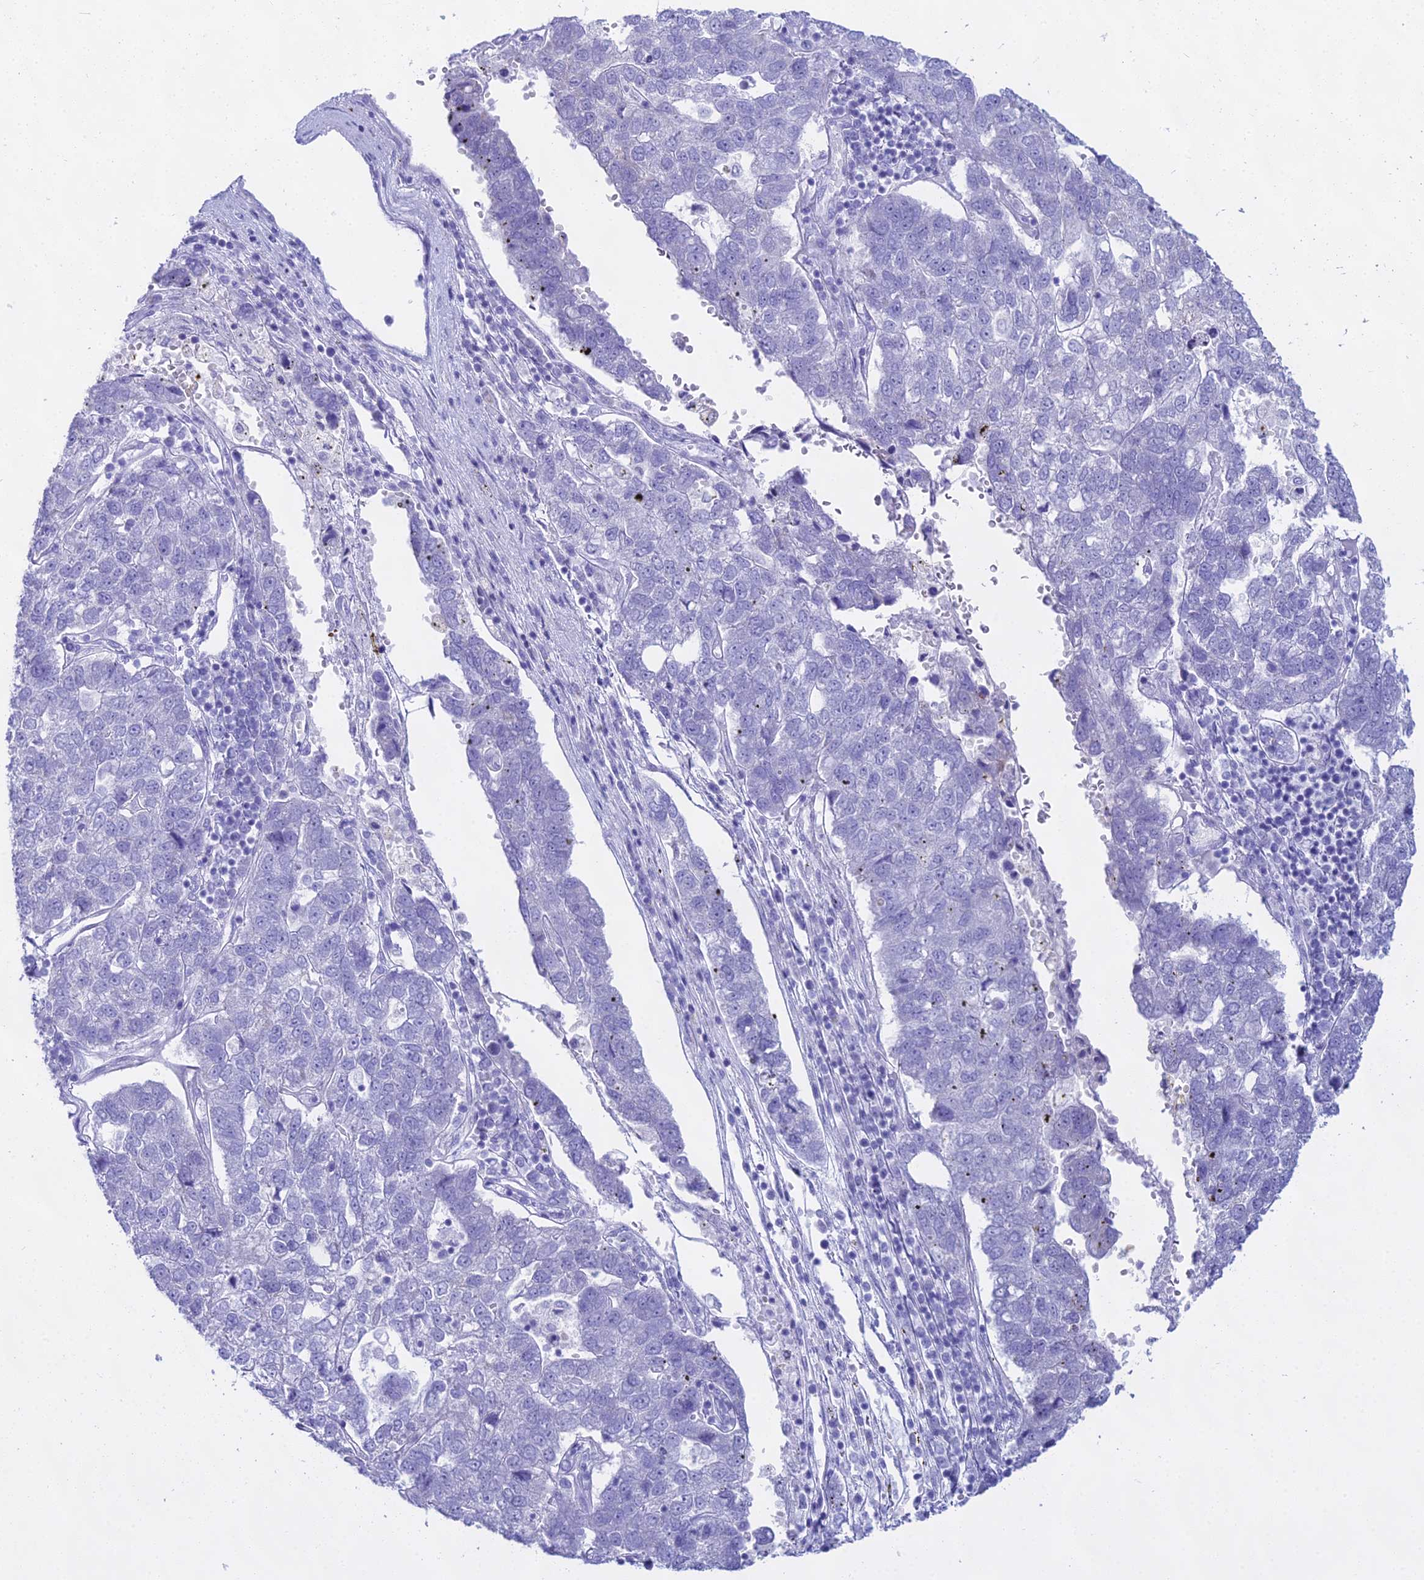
{"staining": {"intensity": "negative", "quantity": "none", "location": "none"}, "tissue": "pancreatic cancer", "cell_type": "Tumor cells", "image_type": "cancer", "snomed": [{"axis": "morphology", "description": "Adenocarcinoma, NOS"}, {"axis": "topography", "description": "Pancreas"}], "caption": "This image is of pancreatic cancer (adenocarcinoma) stained with immunohistochemistry (IHC) to label a protein in brown with the nuclei are counter-stained blue. There is no expression in tumor cells. (Immunohistochemistry (ihc), brightfield microscopy, high magnification).", "gene": "CGB2", "patient": {"sex": "female", "age": 61}}